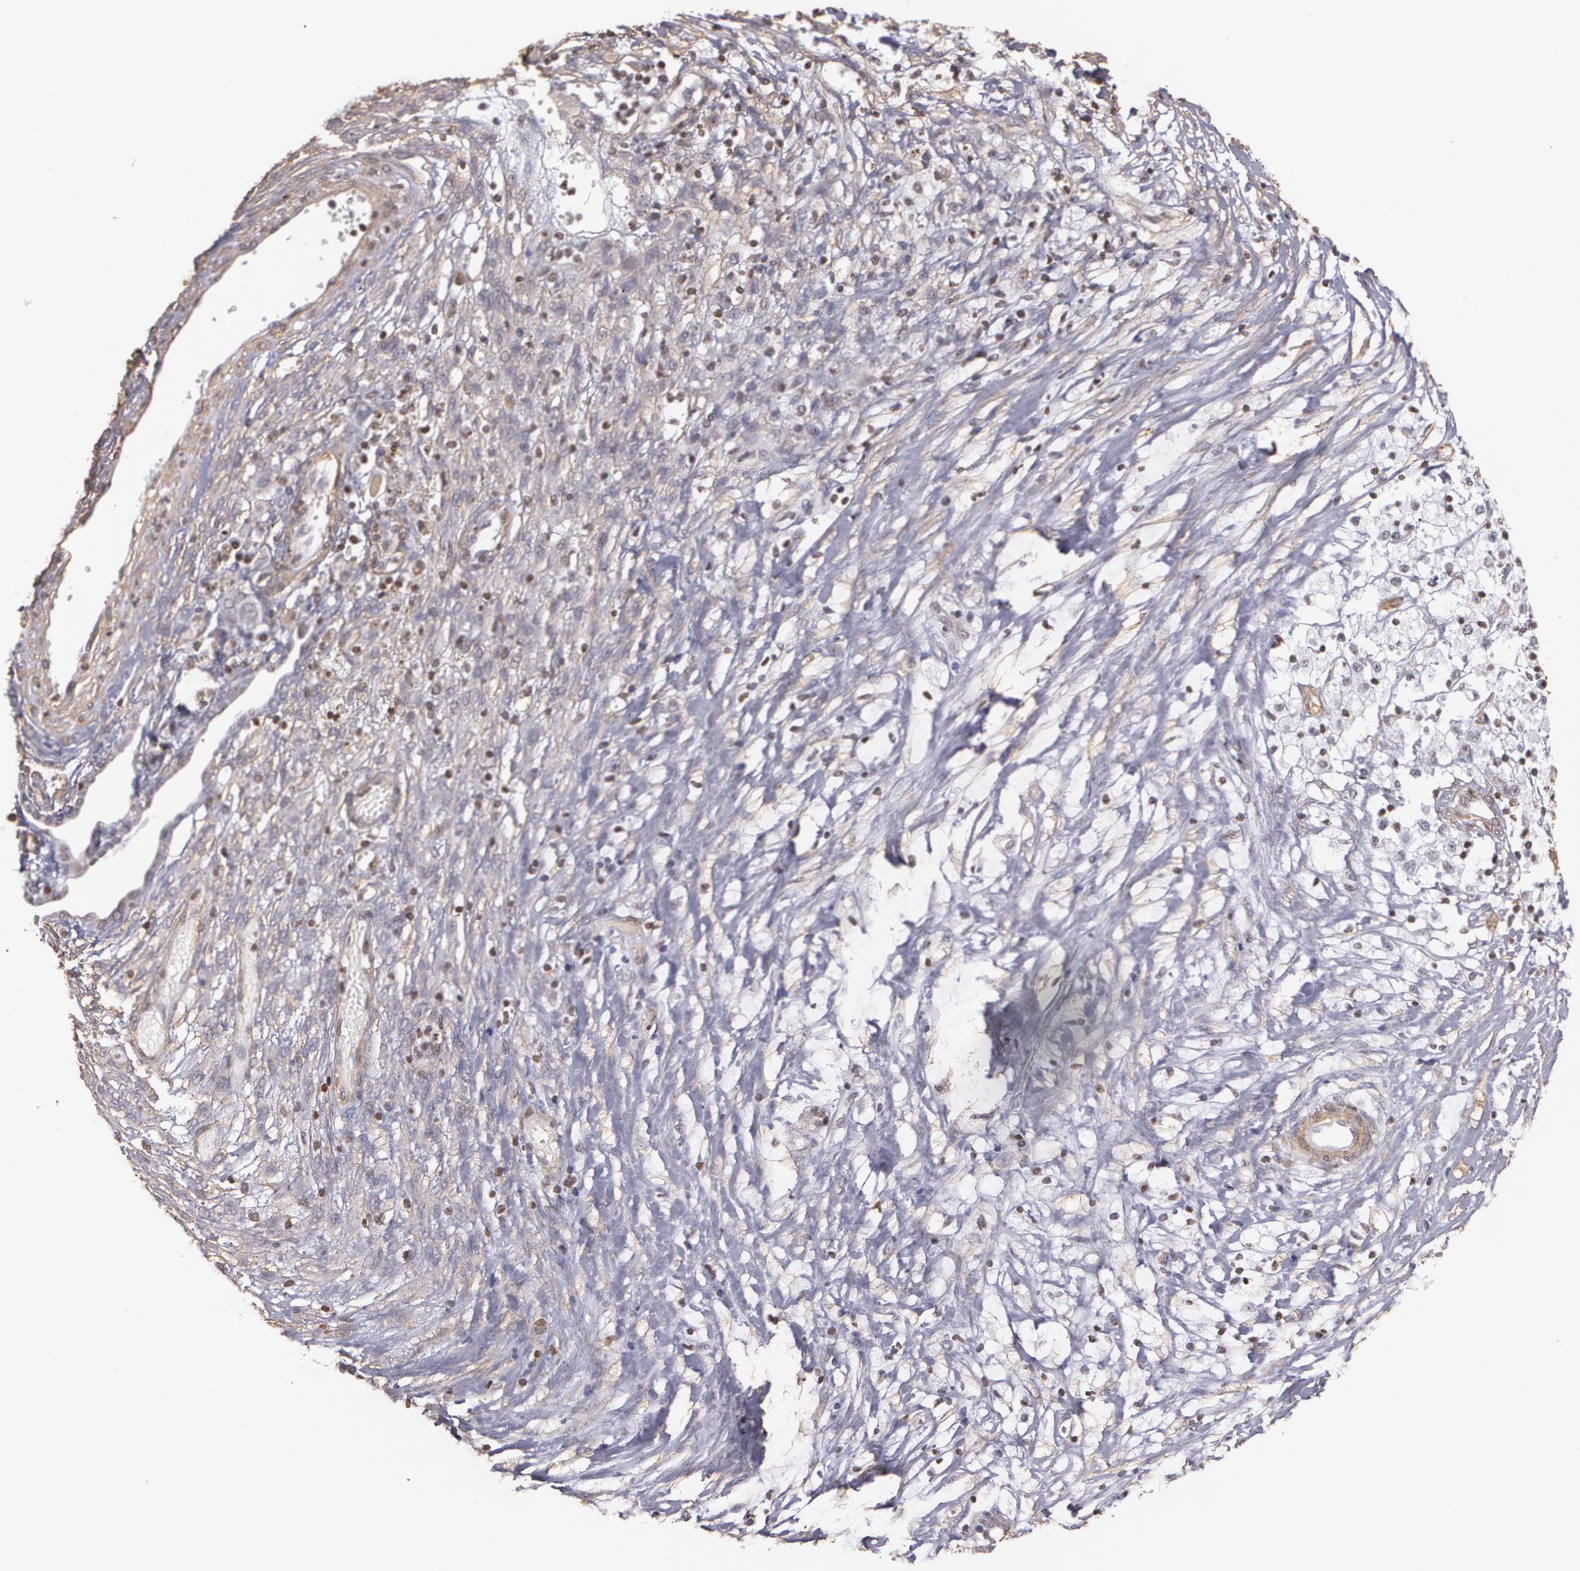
{"staining": {"intensity": "weak", "quantity": "25%-75%", "location": "nuclear"}, "tissue": "ovarian cancer", "cell_type": "Tumor cells", "image_type": "cancer", "snomed": [{"axis": "morphology", "description": "Carcinoma, endometroid"}, {"axis": "topography", "description": "Ovary"}], "caption": "Endometroid carcinoma (ovarian) stained for a protein shows weak nuclear positivity in tumor cells.", "gene": "VAMP1", "patient": {"sex": "female", "age": 42}}